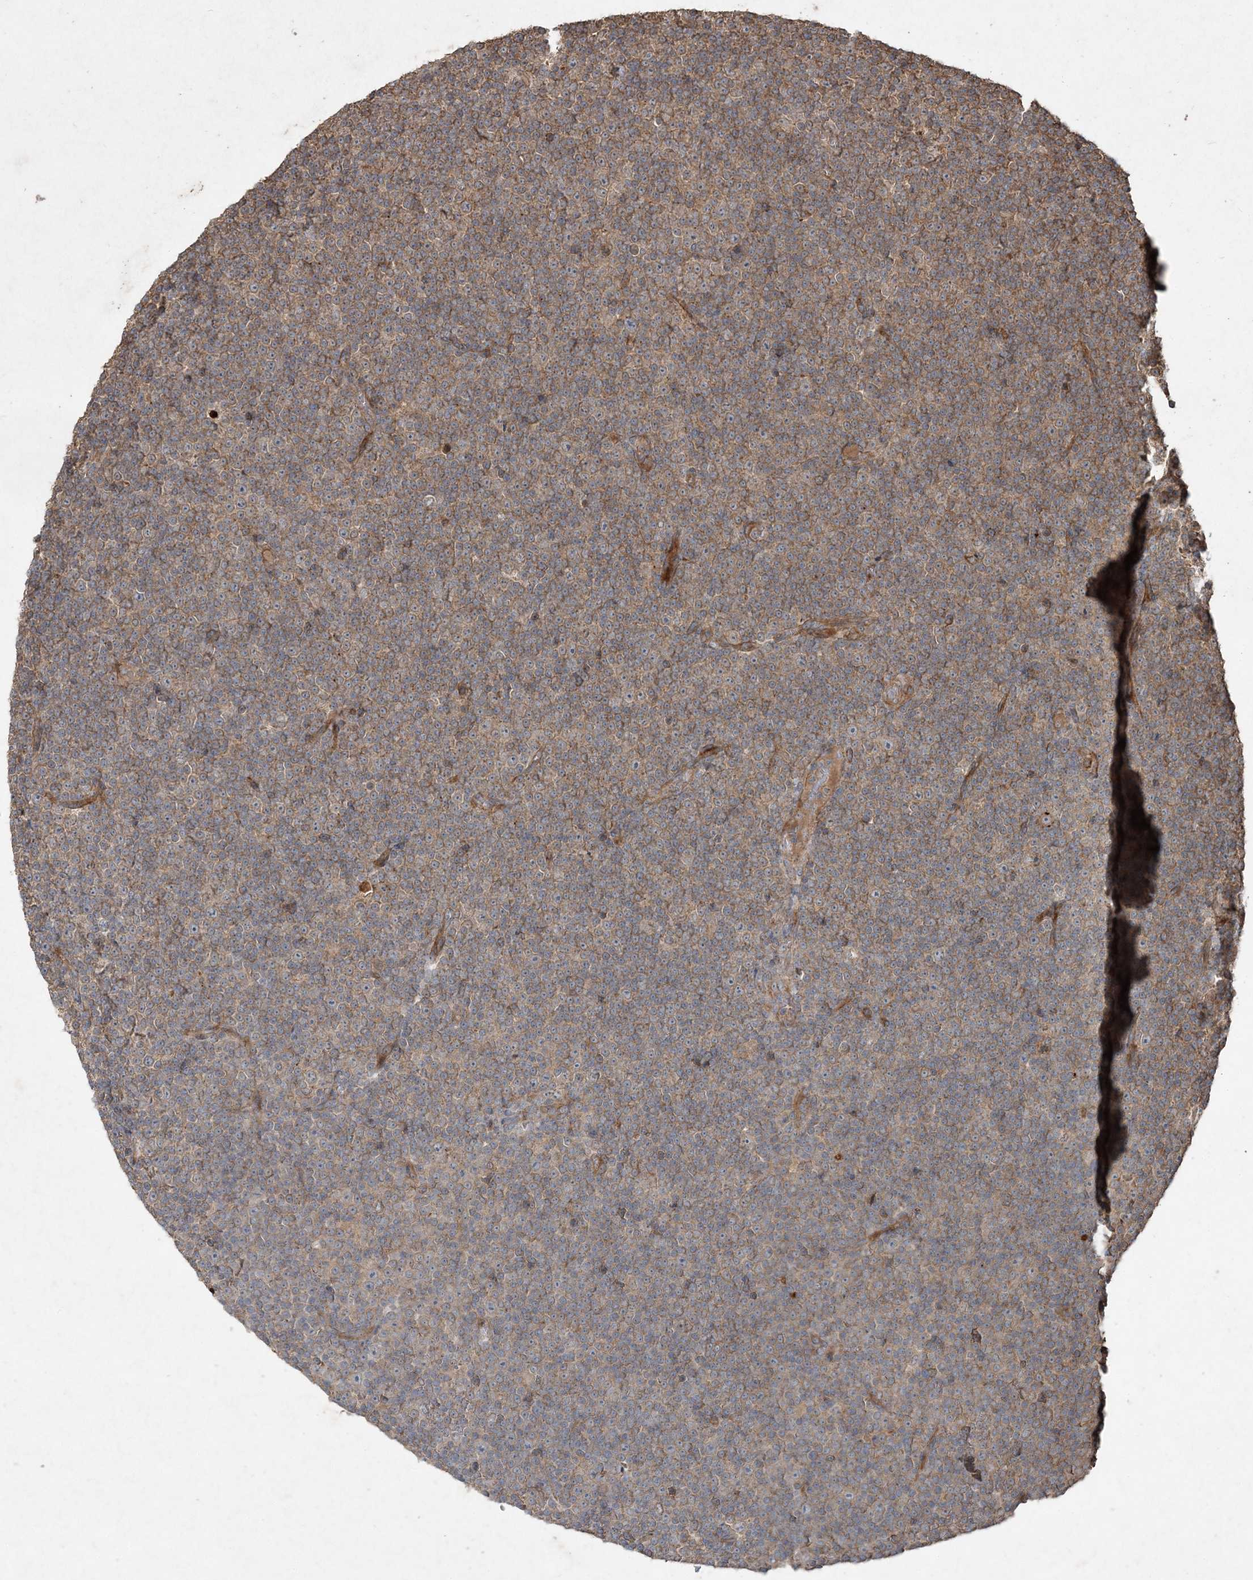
{"staining": {"intensity": "moderate", "quantity": ">75%", "location": "cytoplasmic/membranous"}, "tissue": "lymphoma", "cell_type": "Tumor cells", "image_type": "cancer", "snomed": [{"axis": "morphology", "description": "Malignant lymphoma, non-Hodgkin's type, Low grade"}, {"axis": "topography", "description": "Lymph node"}], "caption": "Immunohistochemistry (IHC) of human lymphoma shows medium levels of moderate cytoplasmic/membranous expression in about >75% of tumor cells. Using DAB (brown) and hematoxylin (blue) stains, captured at high magnification using brightfield microscopy.", "gene": "SPRY1", "patient": {"sex": "female", "age": 67}}